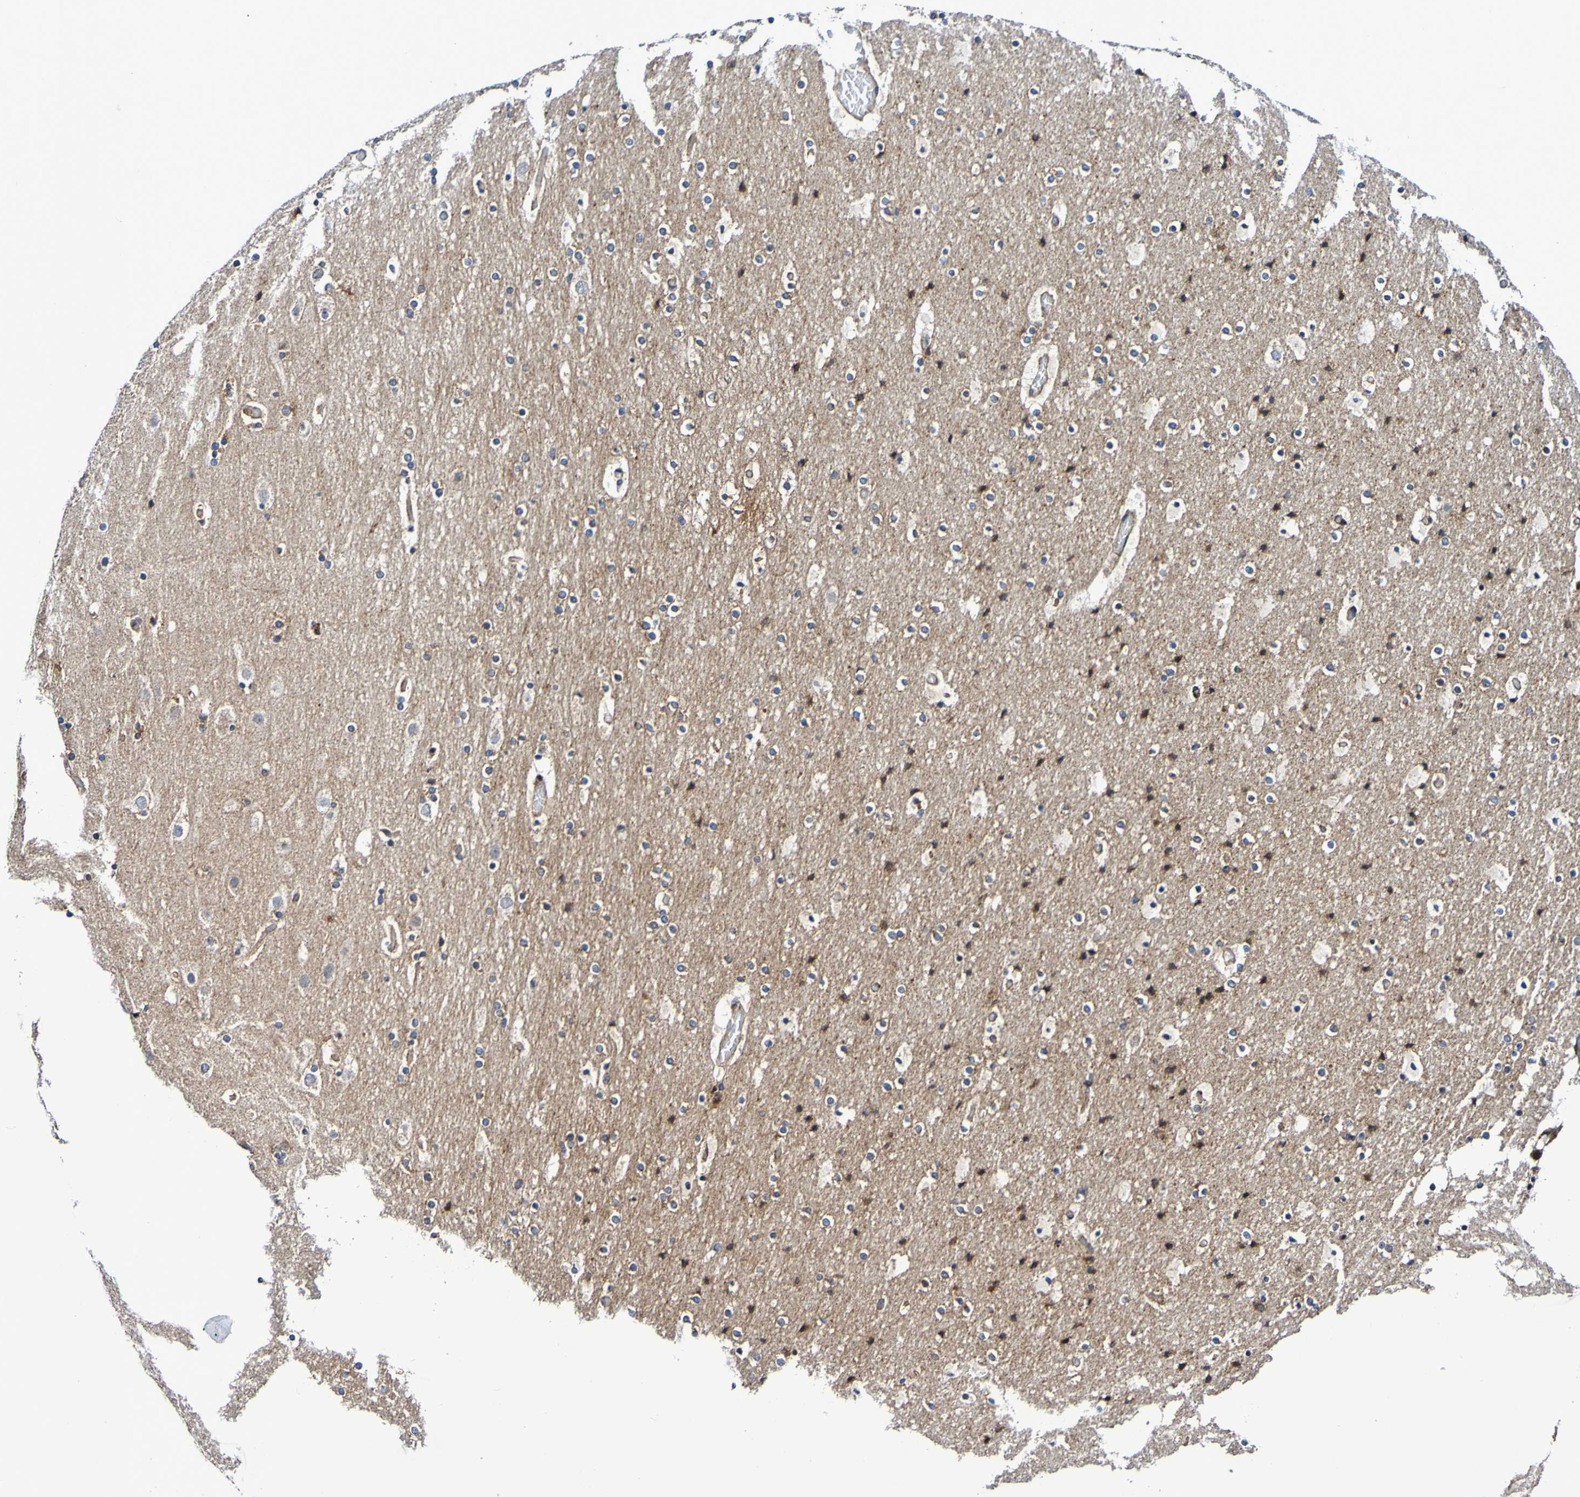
{"staining": {"intensity": "weak", "quantity": "25%-75%", "location": "cytoplasmic/membranous"}, "tissue": "cerebral cortex", "cell_type": "Endothelial cells", "image_type": "normal", "snomed": [{"axis": "morphology", "description": "Normal tissue, NOS"}, {"axis": "topography", "description": "Cerebral cortex"}], "caption": "An immunohistochemistry image of benign tissue is shown. Protein staining in brown labels weak cytoplasmic/membranous positivity in cerebral cortex within endothelial cells.", "gene": "GJB1", "patient": {"sex": "male", "age": 57}}